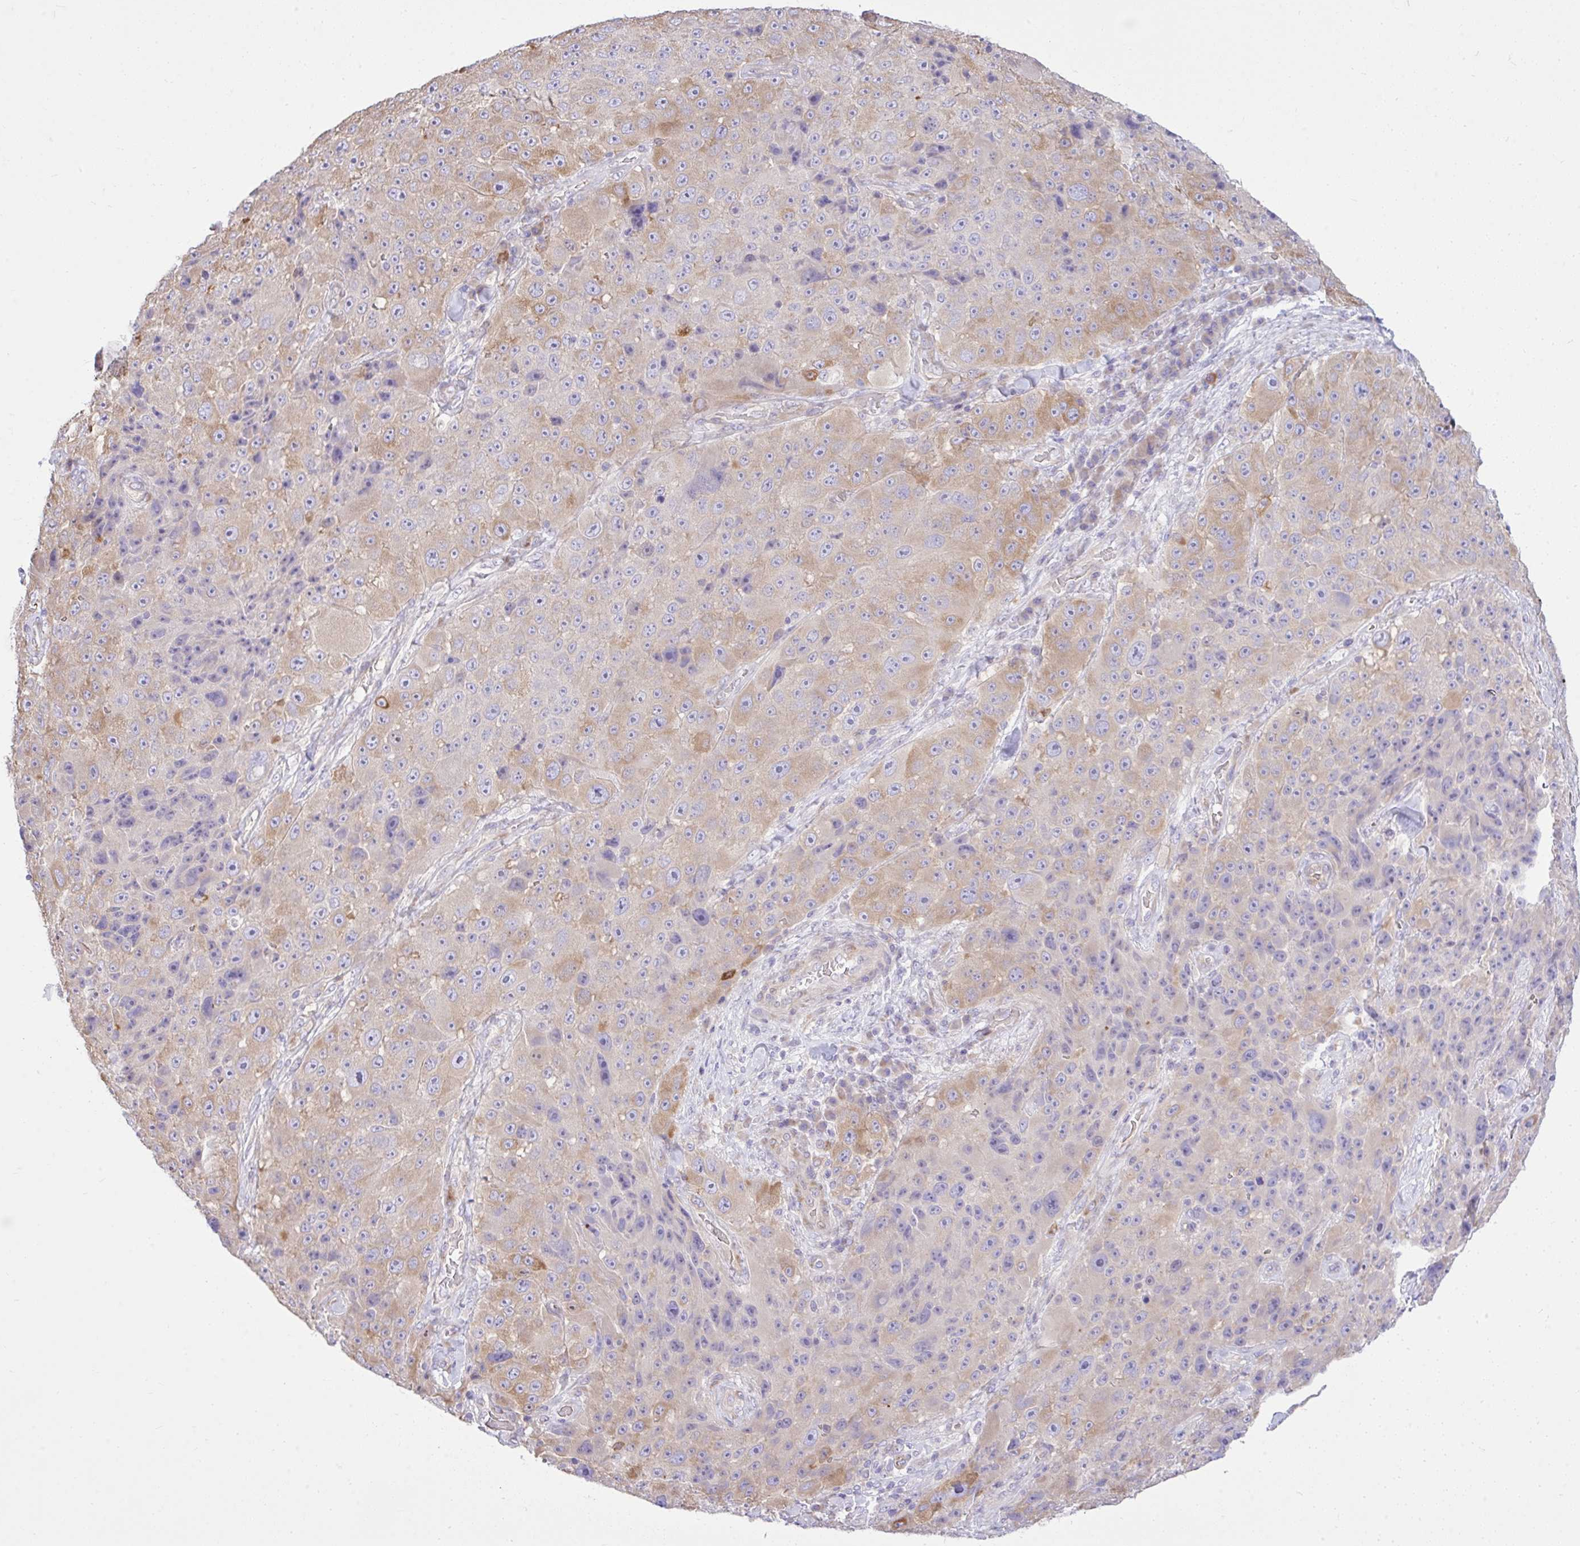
{"staining": {"intensity": "moderate", "quantity": "<25%", "location": "cytoplasmic/membranous"}, "tissue": "melanoma", "cell_type": "Tumor cells", "image_type": "cancer", "snomed": [{"axis": "morphology", "description": "Malignant melanoma, Metastatic site"}, {"axis": "topography", "description": "Lymph node"}], "caption": "Immunohistochemistry (IHC) photomicrograph of neoplastic tissue: malignant melanoma (metastatic site) stained using immunohistochemistry shows low levels of moderate protein expression localized specifically in the cytoplasmic/membranous of tumor cells, appearing as a cytoplasmic/membranous brown color.", "gene": "EEF1A2", "patient": {"sex": "male", "age": 62}}